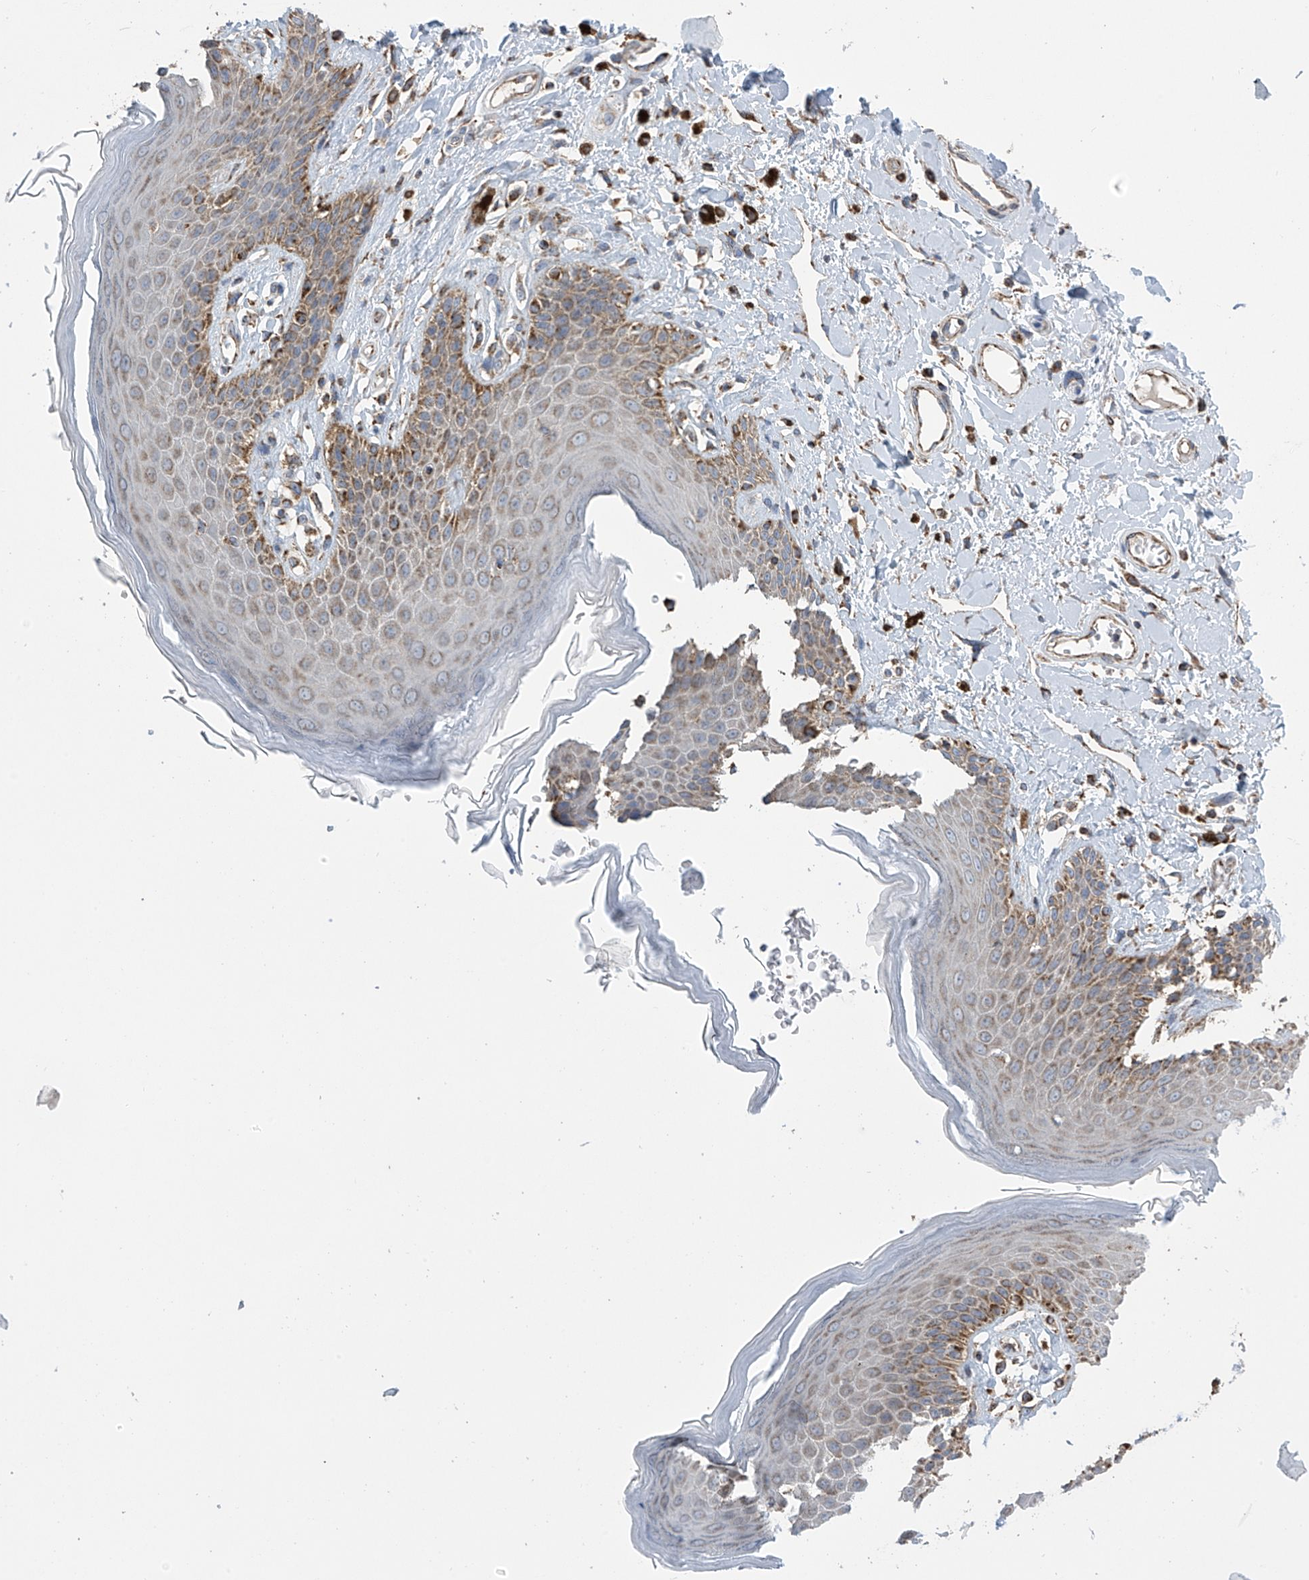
{"staining": {"intensity": "strong", "quantity": "25%-75%", "location": "cytoplasmic/membranous"}, "tissue": "skin", "cell_type": "Epidermal cells", "image_type": "normal", "snomed": [{"axis": "morphology", "description": "Normal tissue, NOS"}, {"axis": "topography", "description": "Anal"}], "caption": "This is an image of IHC staining of unremarkable skin, which shows strong positivity in the cytoplasmic/membranous of epidermal cells.", "gene": "PNPT1", "patient": {"sex": "female", "age": 78}}